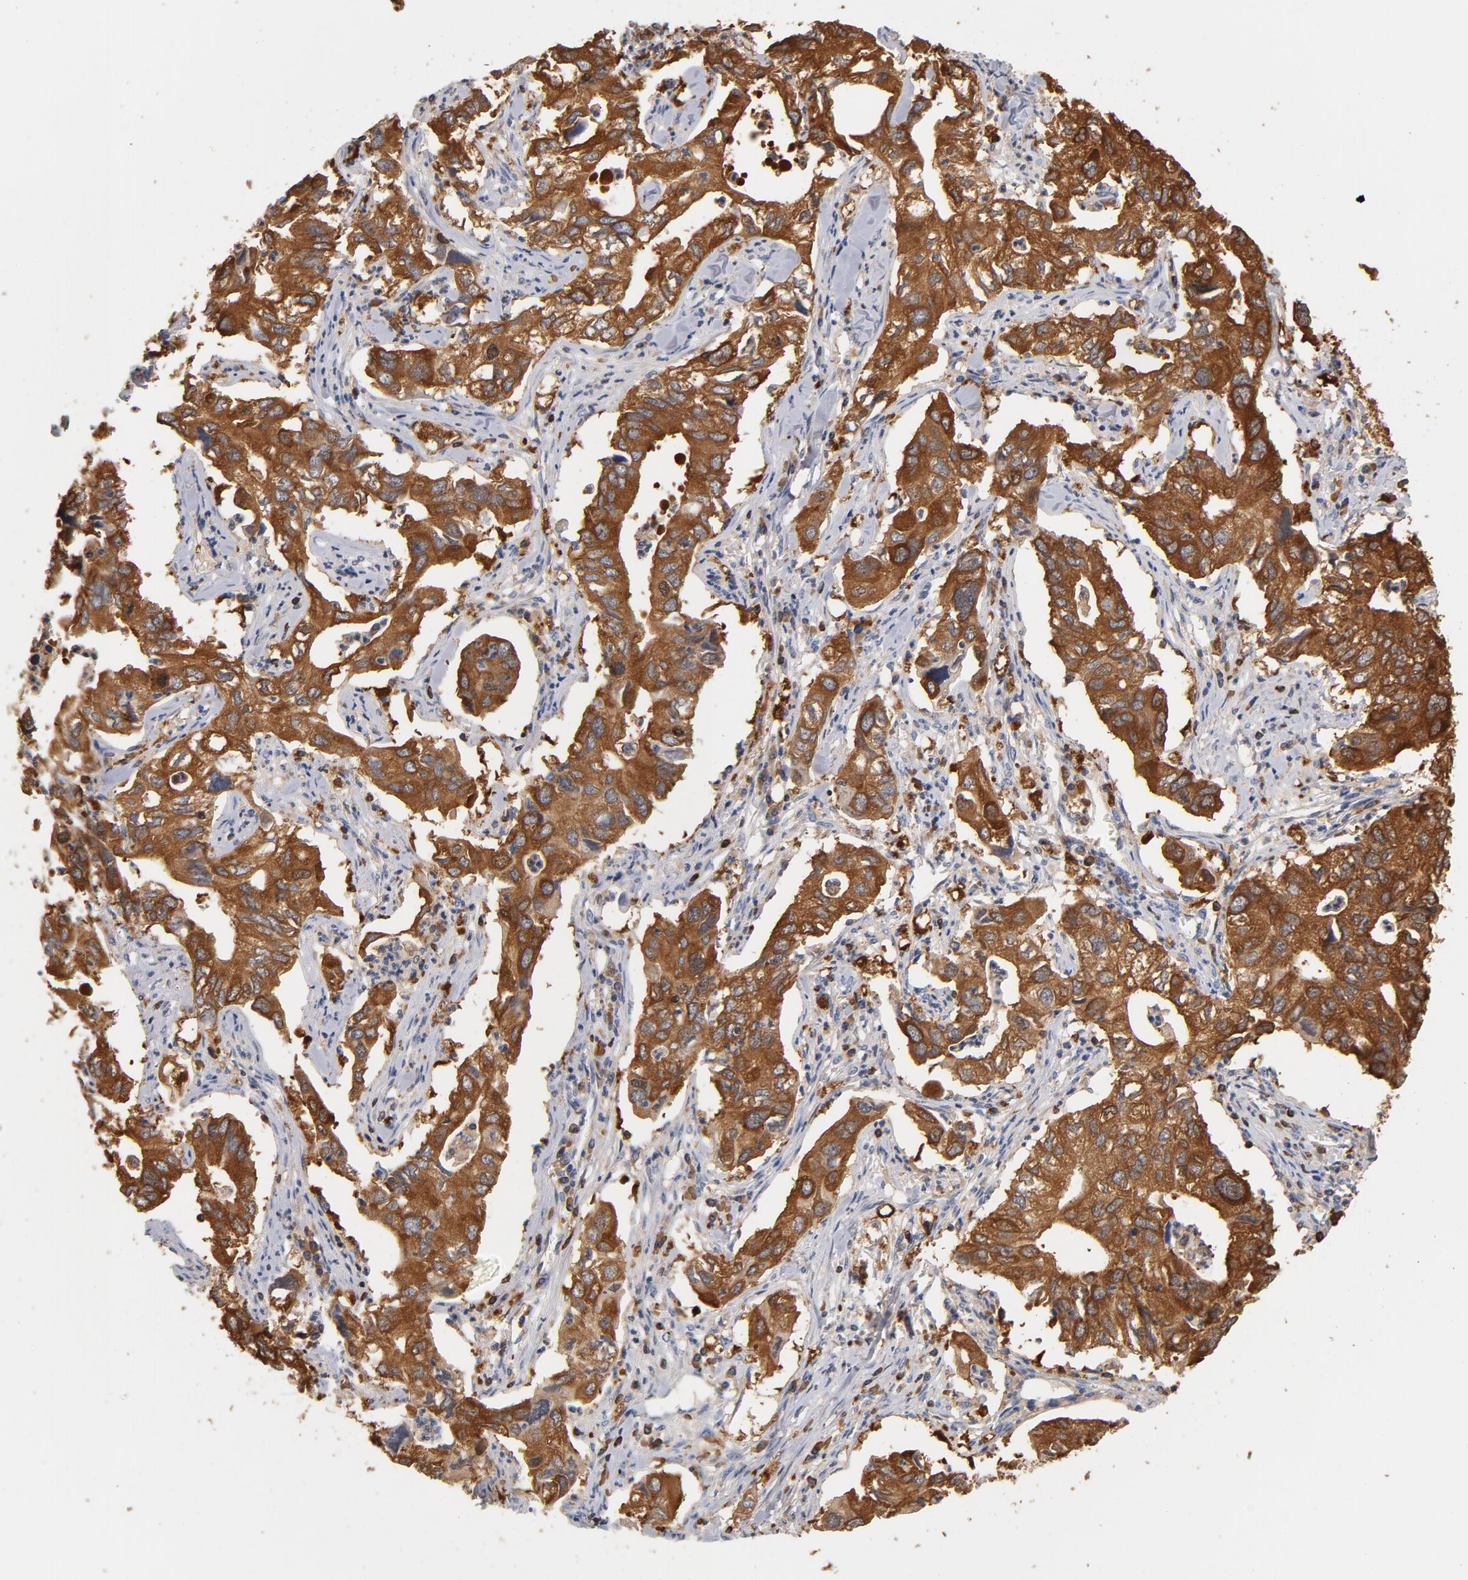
{"staining": {"intensity": "strong", "quantity": ">75%", "location": "cytoplasmic/membranous"}, "tissue": "lung cancer", "cell_type": "Tumor cells", "image_type": "cancer", "snomed": [{"axis": "morphology", "description": "Adenocarcinoma, NOS"}, {"axis": "topography", "description": "Lung"}], "caption": "Immunohistochemistry histopathology image of lung adenocarcinoma stained for a protein (brown), which demonstrates high levels of strong cytoplasmic/membranous positivity in approximately >75% of tumor cells.", "gene": "EZR", "patient": {"sex": "male", "age": 48}}